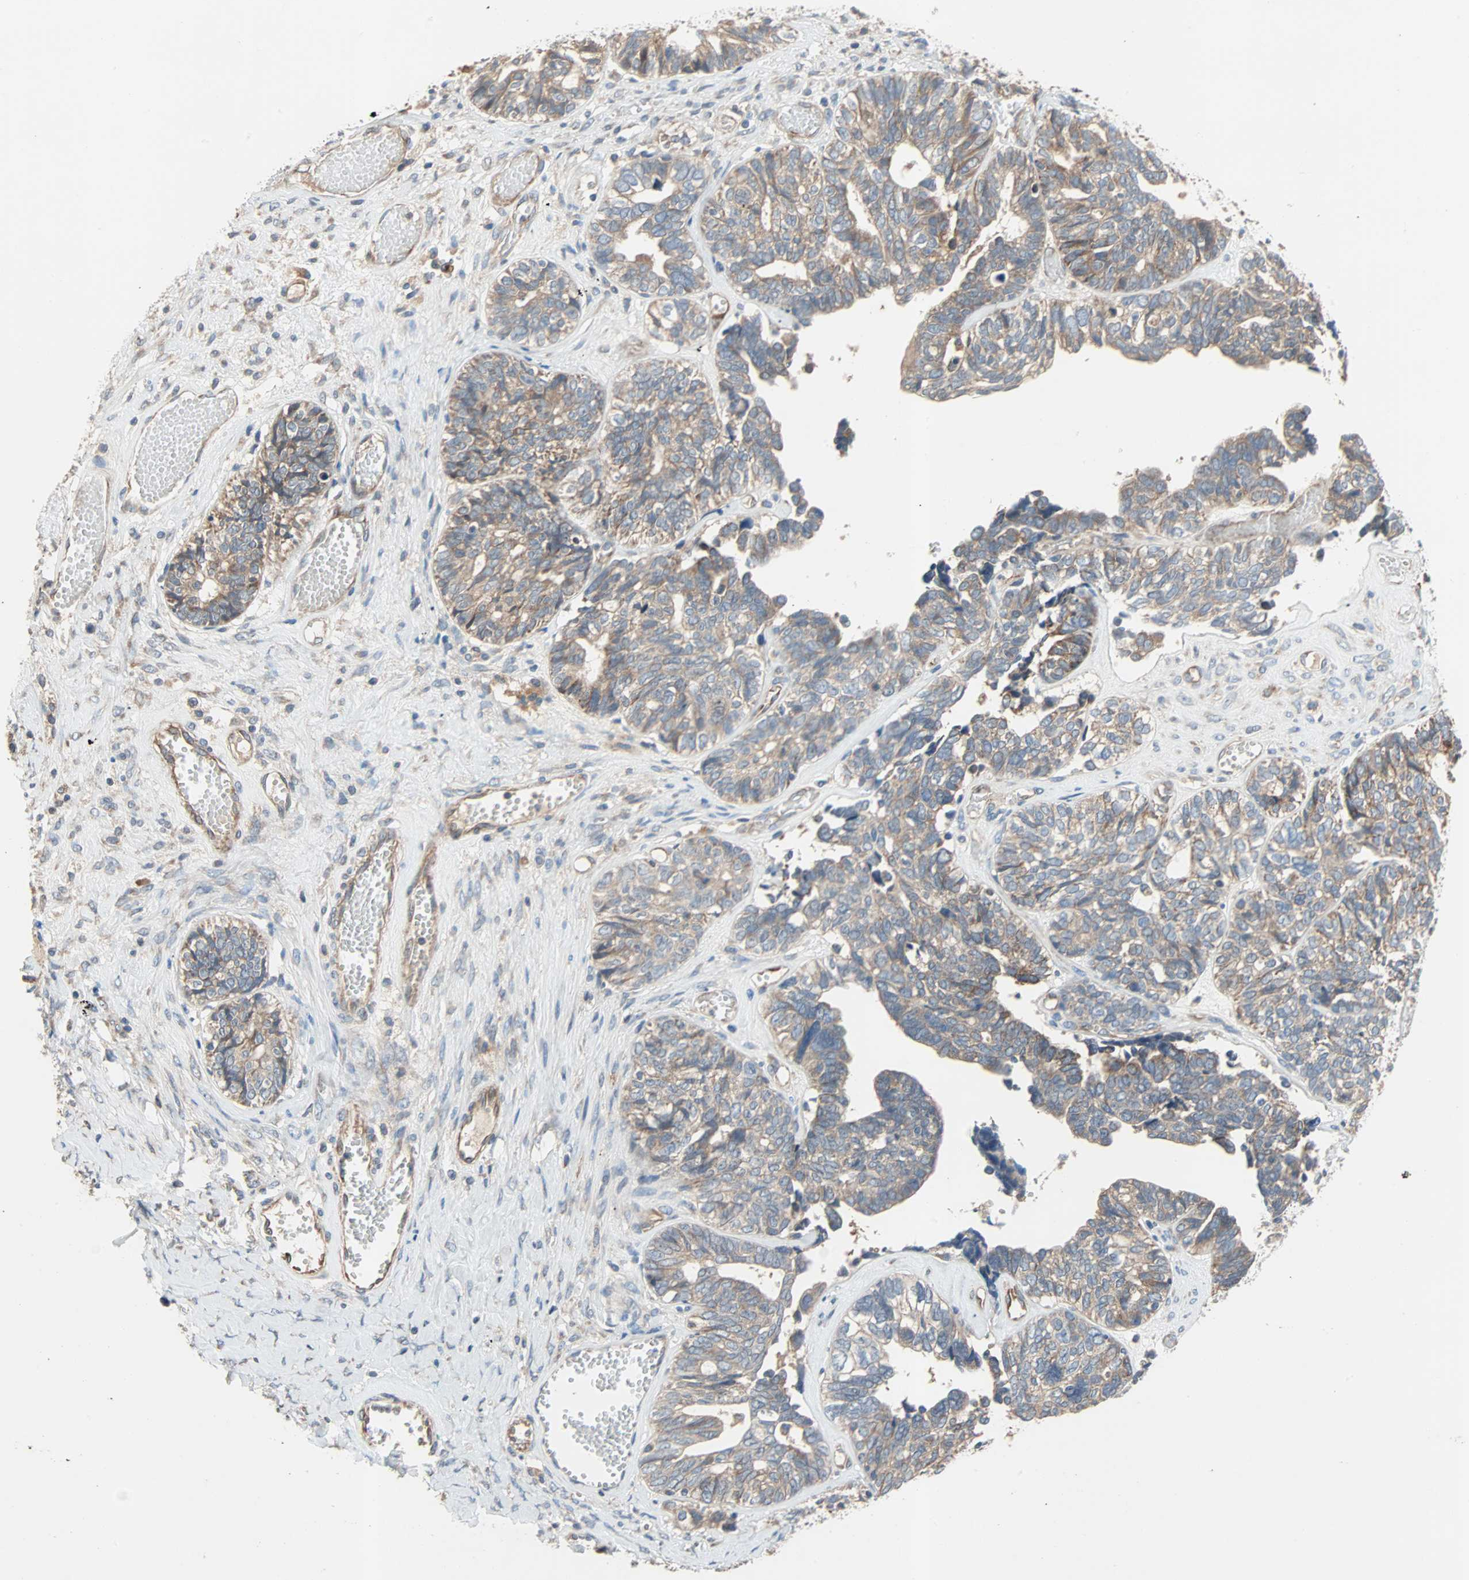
{"staining": {"intensity": "weak", "quantity": ">75%", "location": "cytoplasmic/membranous"}, "tissue": "ovarian cancer", "cell_type": "Tumor cells", "image_type": "cancer", "snomed": [{"axis": "morphology", "description": "Cystadenocarcinoma, serous, NOS"}, {"axis": "topography", "description": "Ovary"}], "caption": "High-power microscopy captured an immunohistochemistry (IHC) micrograph of ovarian serous cystadenocarcinoma, revealing weak cytoplasmic/membranous expression in about >75% of tumor cells.", "gene": "XYLT1", "patient": {"sex": "female", "age": 79}}